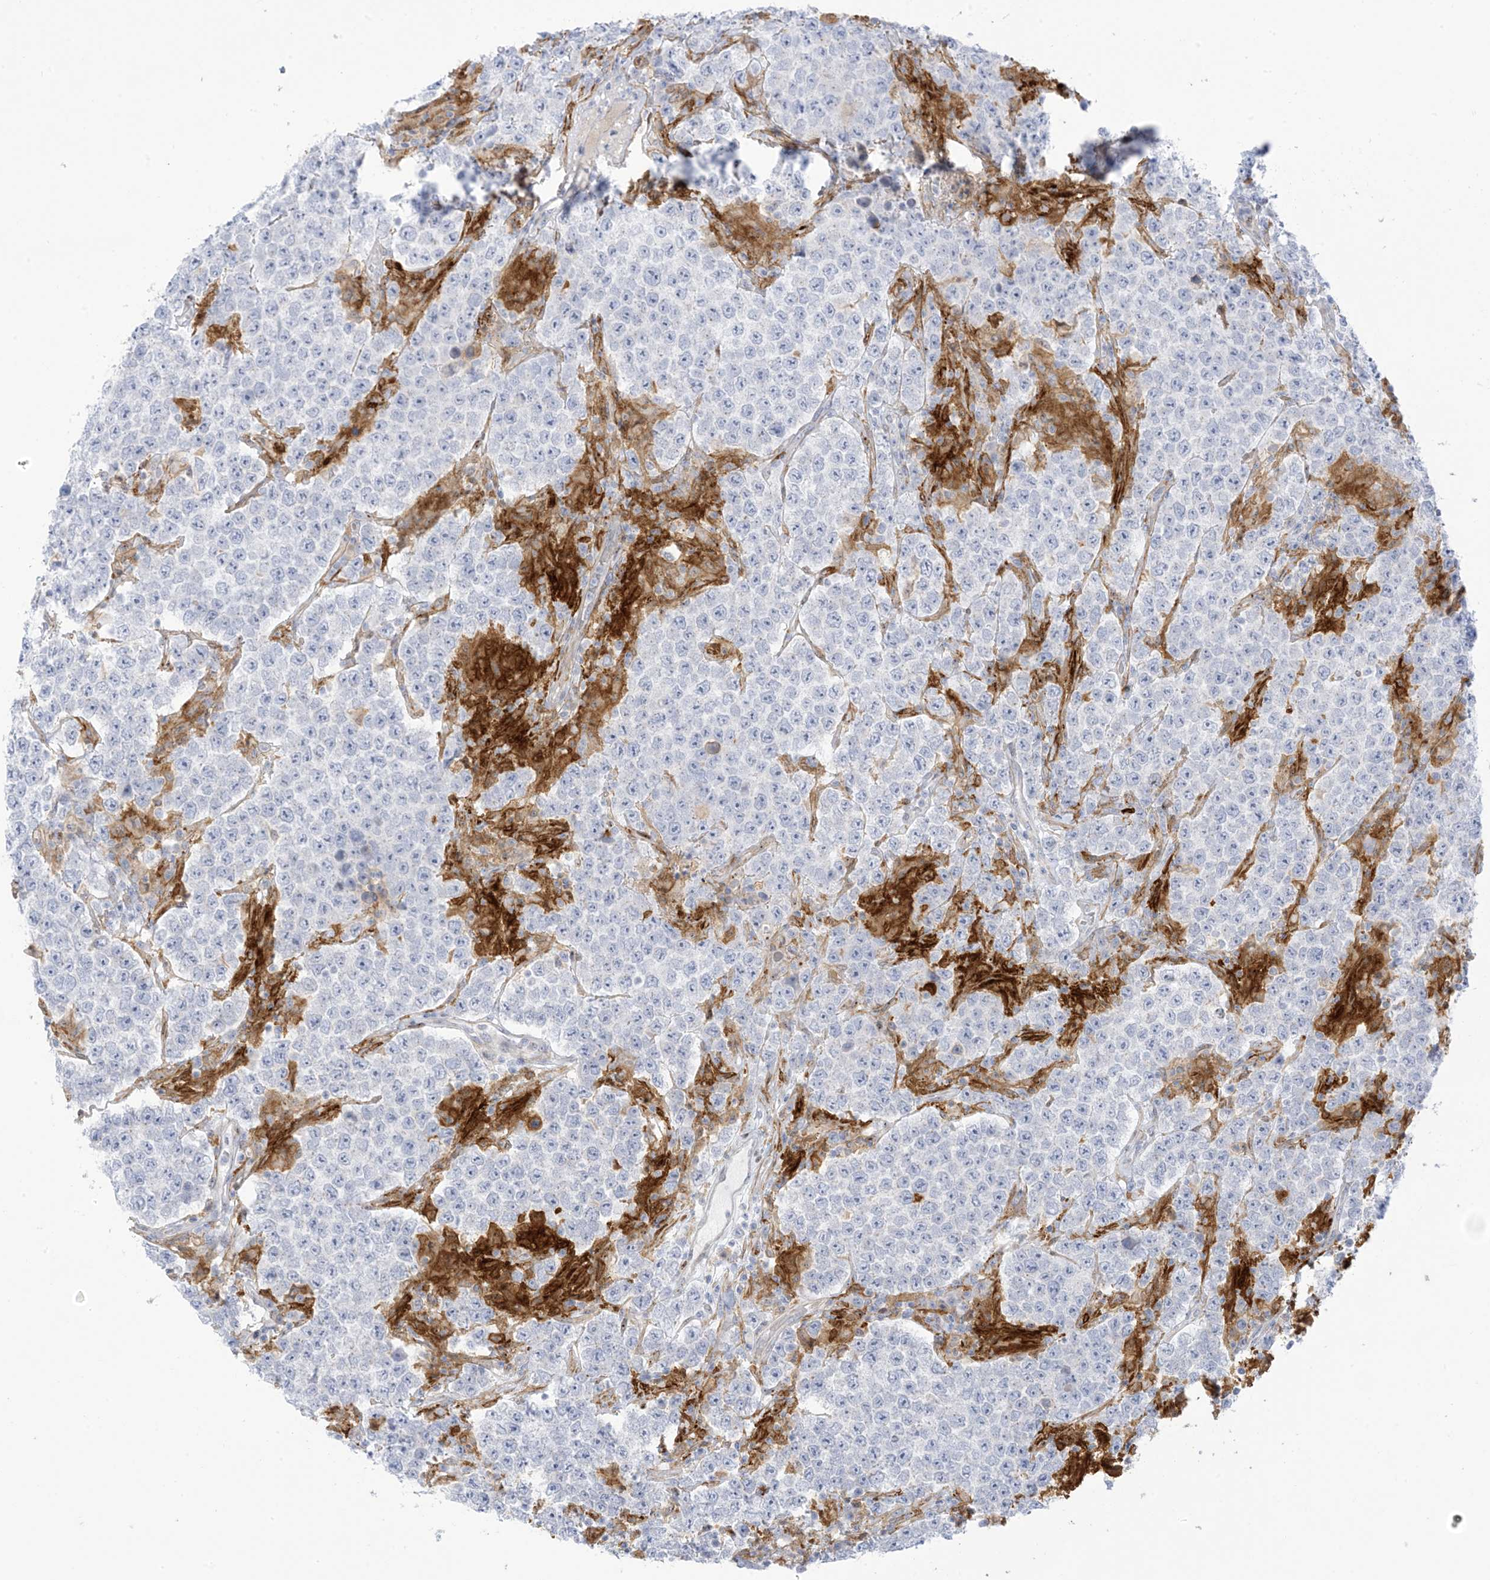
{"staining": {"intensity": "negative", "quantity": "none", "location": "none"}, "tissue": "testis cancer", "cell_type": "Tumor cells", "image_type": "cancer", "snomed": [{"axis": "morphology", "description": "Normal tissue, NOS"}, {"axis": "morphology", "description": "Urothelial carcinoma, High grade"}, {"axis": "morphology", "description": "Seminoma, NOS"}, {"axis": "morphology", "description": "Carcinoma, Embryonal, NOS"}, {"axis": "topography", "description": "Urinary bladder"}, {"axis": "topography", "description": "Testis"}], "caption": "Immunohistochemistry (IHC) photomicrograph of neoplastic tissue: testis high-grade urothelial carcinoma stained with DAB demonstrates no significant protein staining in tumor cells.", "gene": "ICMT", "patient": {"sex": "male", "age": 41}}